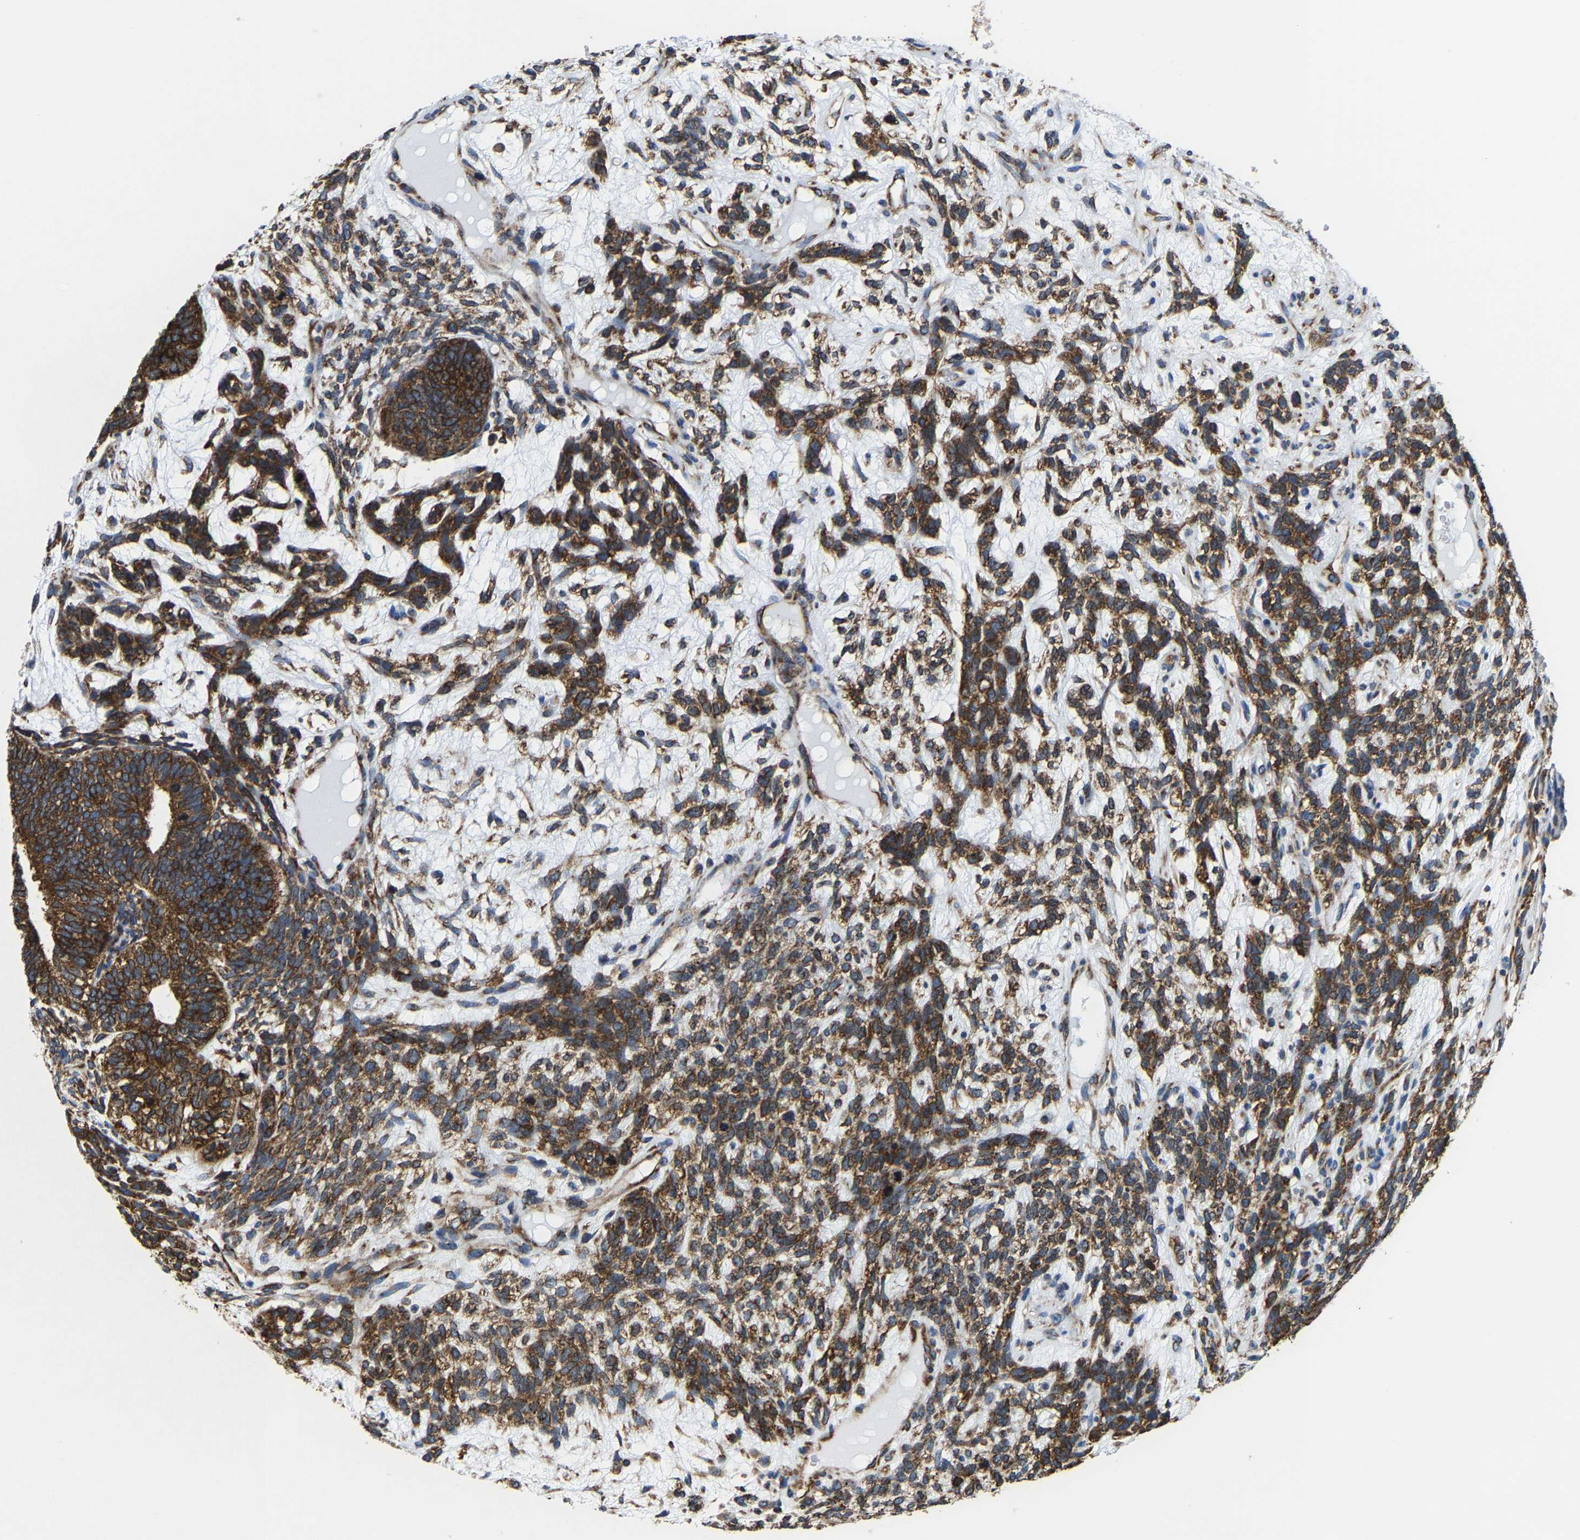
{"staining": {"intensity": "strong", "quantity": ">75%", "location": "cytoplasmic/membranous"}, "tissue": "testis cancer", "cell_type": "Tumor cells", "image_type": "cancer", "snomed": [{"axis": "morphology", "description": "Seminoma, NOS"}, {"axis": "topography", "description": "Testis"}], "caption": "A high amount of strong cytoplasmic/membranous expression is present in approximately >75% of tumor cells in testis cancer tissue. (DAB IHC, brown staining for protein, blue staining for nuclei).", "gene": "G3BP2", "patient": {"sex": "male", "age": 28}}